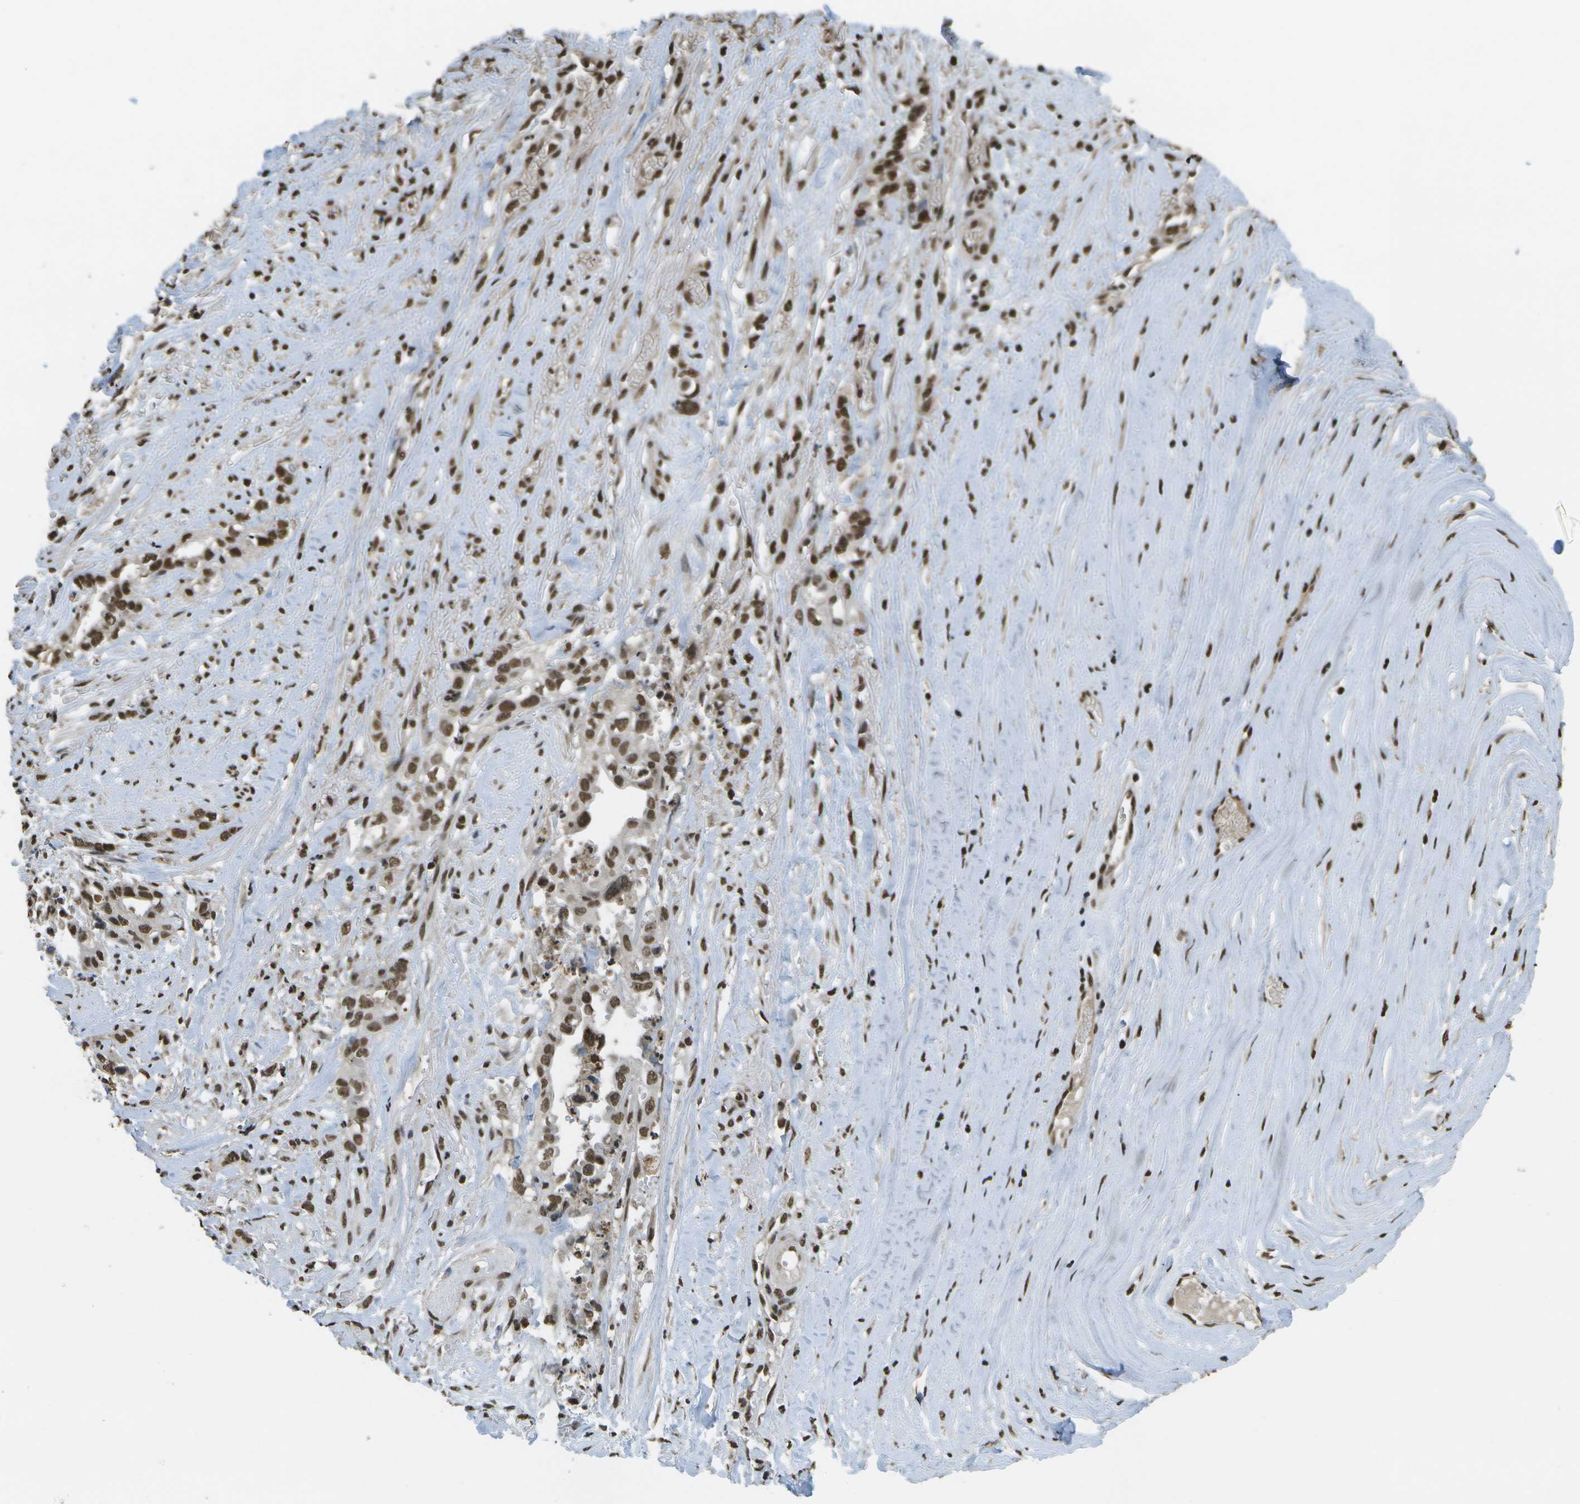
{"staining": {"intensity": "moderate", "quantity": ">75%", "location": "nuclear"}, "tissue": "liver cancer", "cell_type": "Tumor cells", "image_type": "cancer", "snomed": [{"axis": "morphology", "description": "Cholangiocarcinoma"}, {"axis": "topography", "description": "Liver"}], "caption": "Brown immunohistochemical staining in human liver cancer (cholangiocarcinoma) reveals moderate nuclear staining in approximately >75% of tumor cells. (DAB IHC, brown staining for protein, blue staining for nuclei).", "gene": "SPEN", "patient": {"sex": "female", "age": 70}}